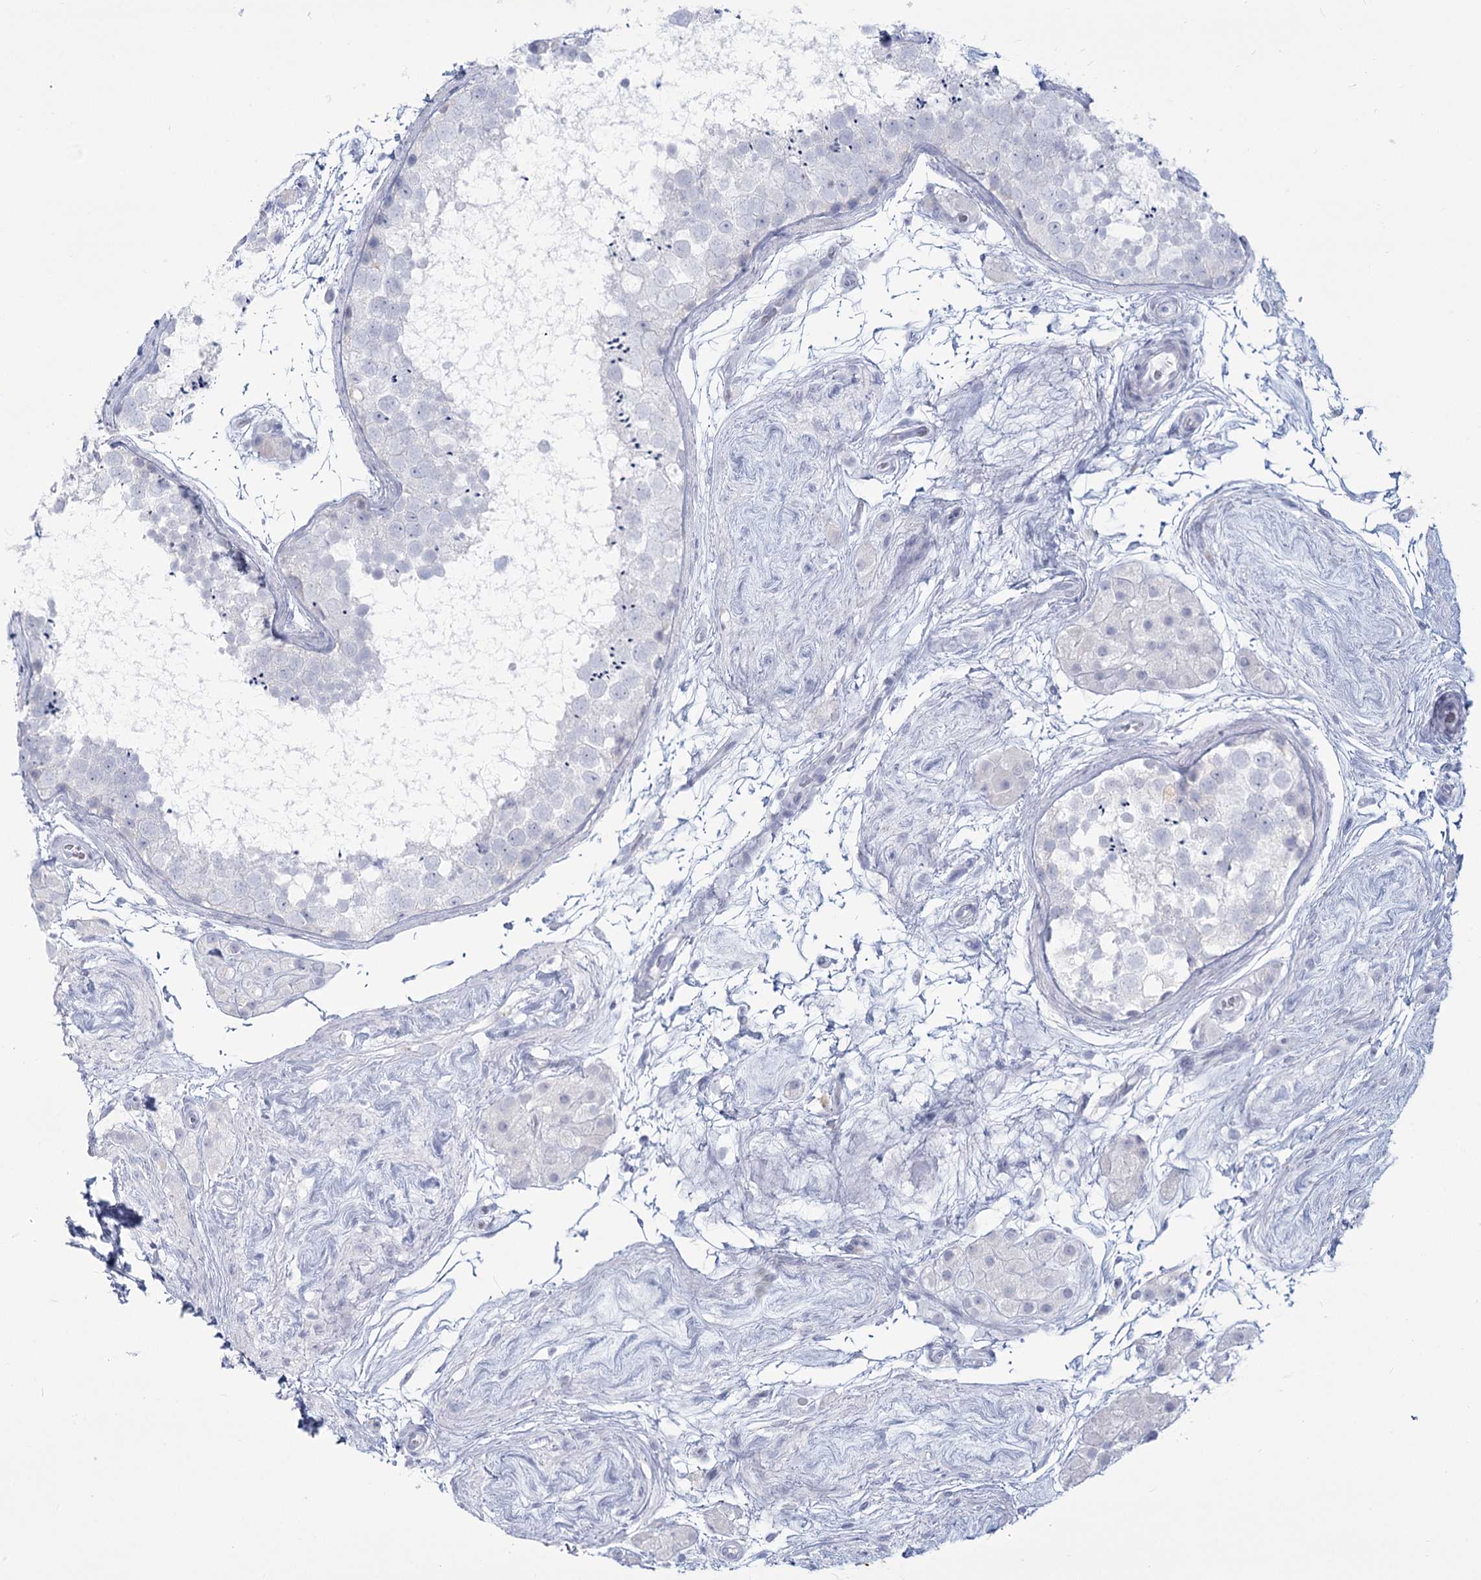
{"staining": {"intensity": "negative", "quantity": "none", "location": "none"}, "tissue": "testis", "cell_type": "Cells in seminiferous ducts", "image_type": "normal", "snomed": [{"axis": "morphology", "description": "Normal tissue, NOS"}, {"axis": "topography", "description": "Testis"}], "caption": "This image is of unremarkable testis stained with immunohistochemistry (IHC) to label a protein in brown with the nuclei are counter-stained blue. There is no expression in cells in seminiferous ducts.", "gene": "SLC6A19", "patient": {"sex": "male", "age": 56}}